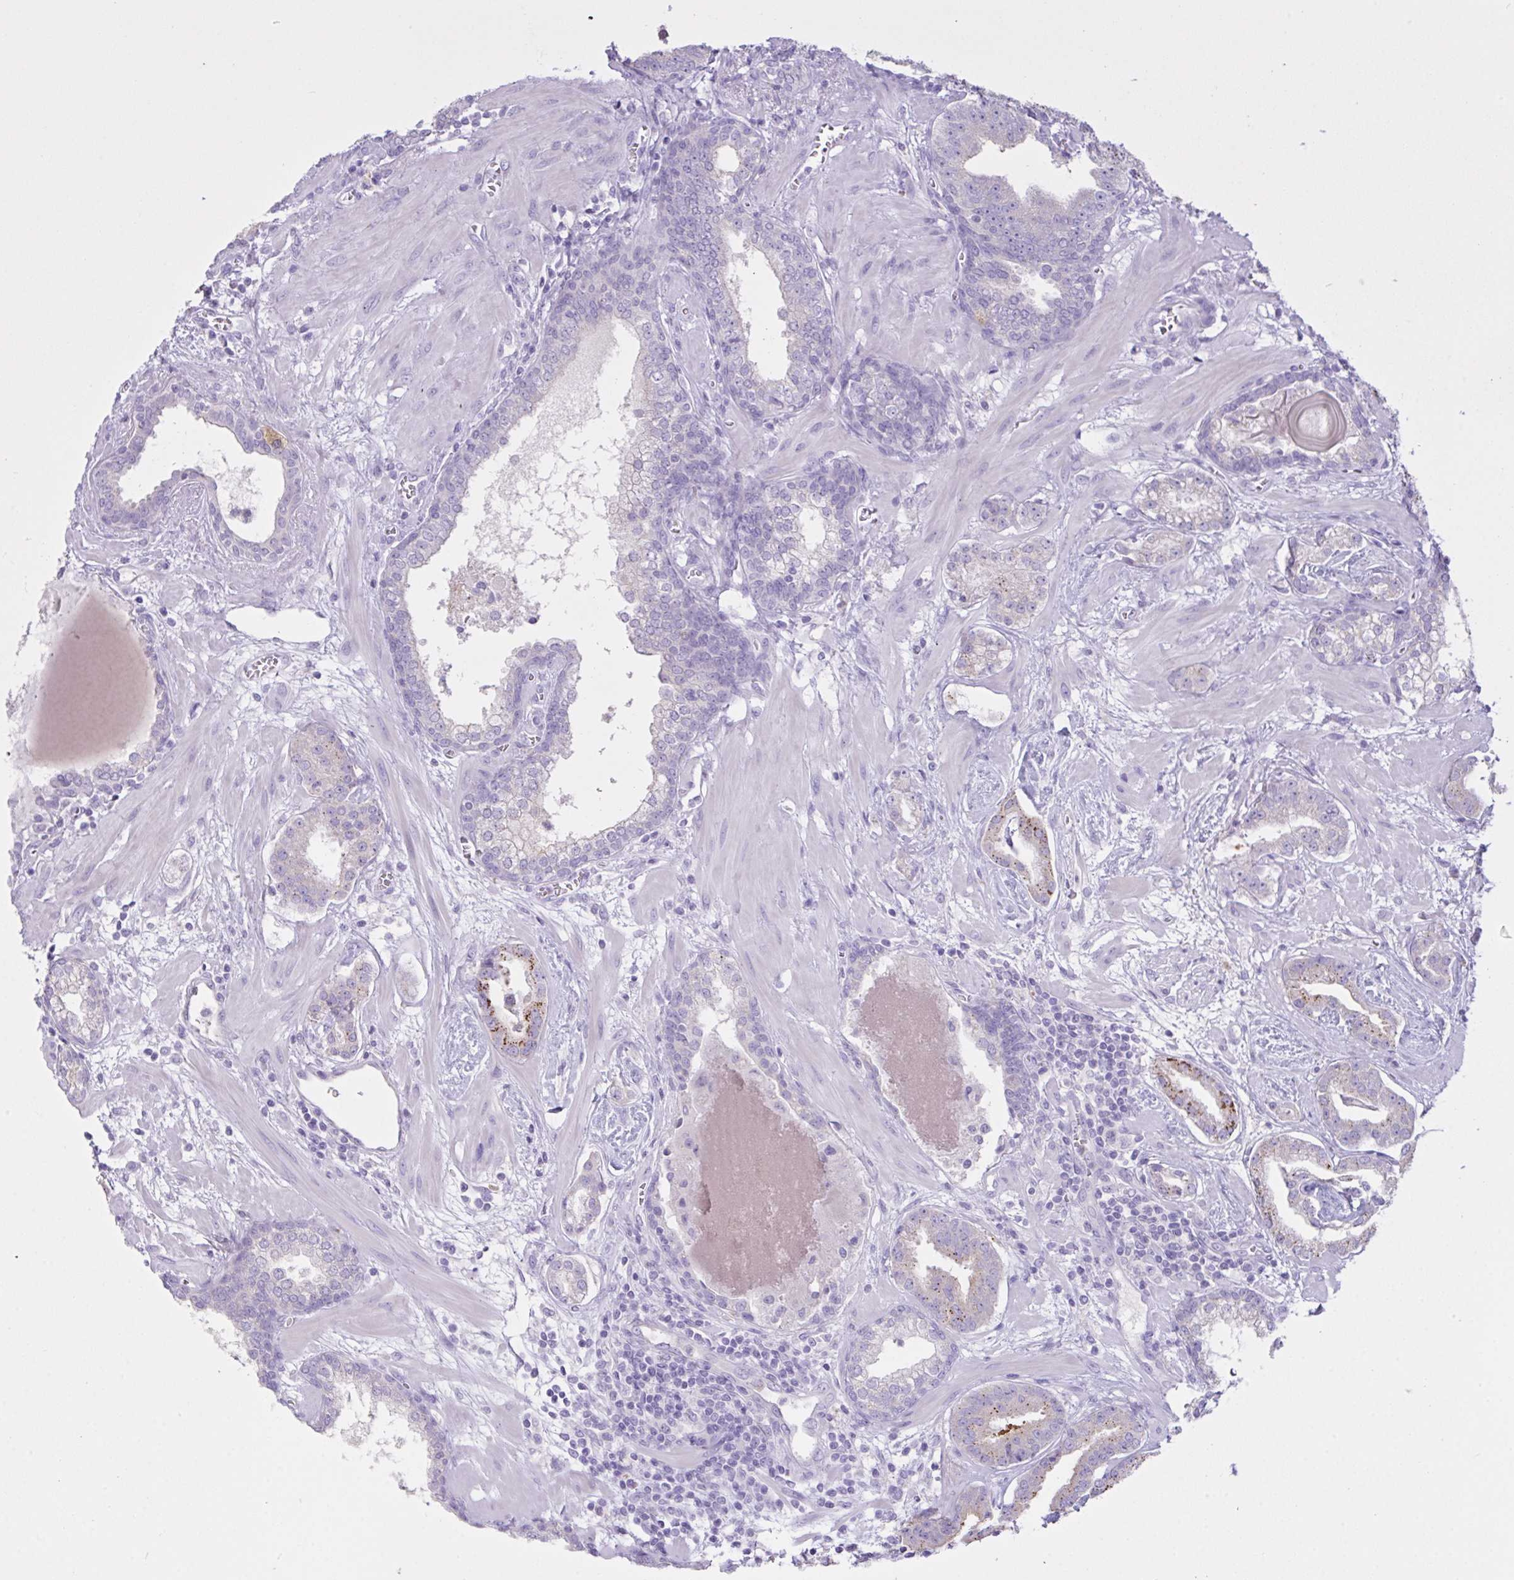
{"staining": {"intensity": "moderate", "quantity": "<25%", "location": "cytoplasmic/membranous"}, "tissue": "prostate cancer", "cell_type": "Tumor cells", "image_type": "cancer", "snomed": [{"axis": "morphology", "description": "Adenocarcinoma, Low grade"}, {"axis": "topography", "description": "Prostate"}], "caption": "The immunohistochemical stain labels moderate cytoplasmic/membranous positivity in tumor cells of prostate cancer (low-grade adenocarcinoma) tissue.", "gene": "CST11", "patient": {"sex": "male", "age": 62}}